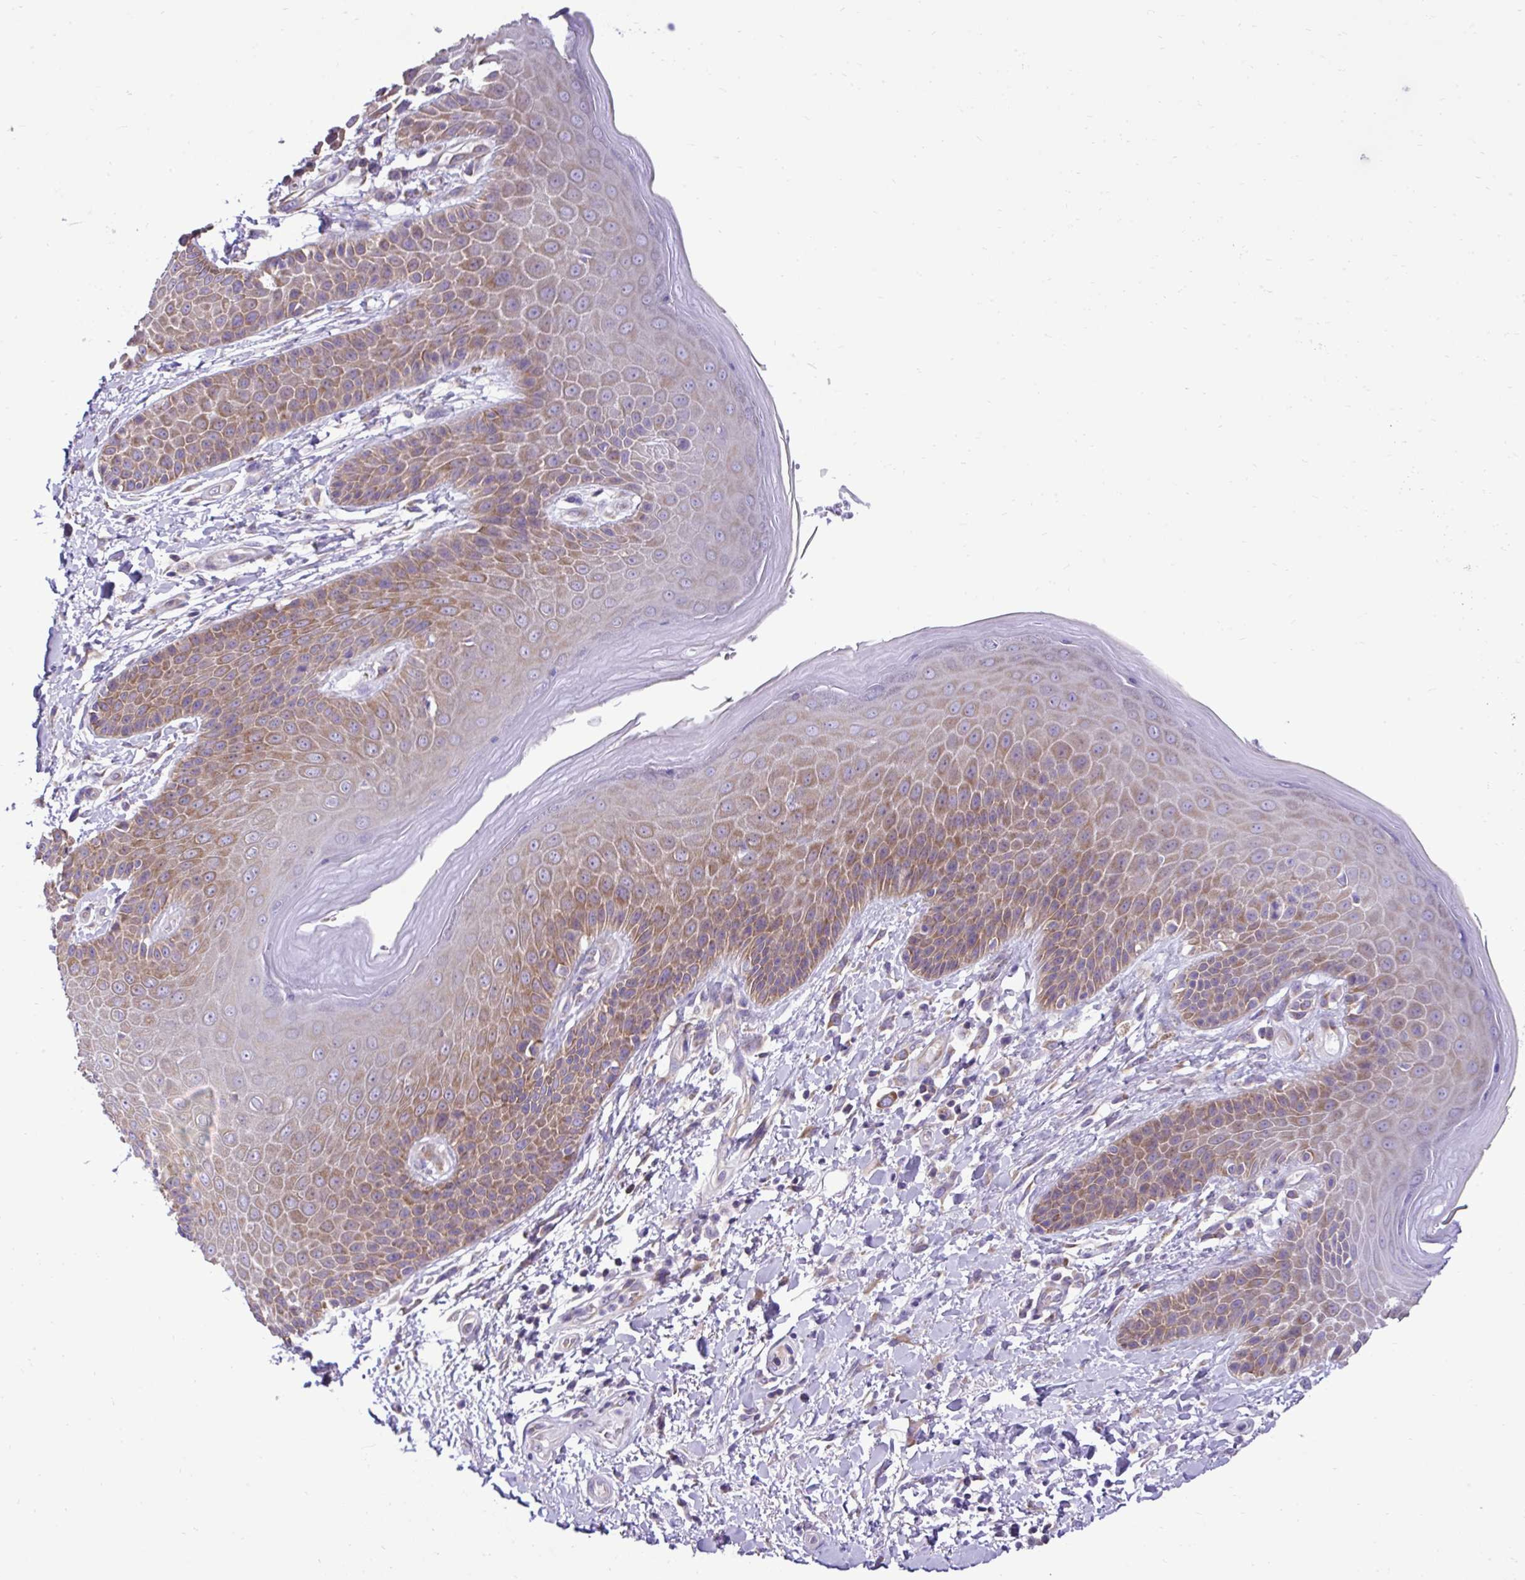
{"staining": {"intensity": "moderate", "quantity": "25%-75%", "location": "cytoplasmic/membranous"}, "tissue": "skin", "cell_type": "Epidermal cells", "image_type": "normal", "snomed": [{"axis": "morphology", "description": "Normal tissue, NOS"}, {"axis": "topography", "description": "Anal"}, {"axis": "topography", "description": "Peripheral nerve tissue"}], "caption": "Immunohistochemistry (IHC) staining of normal skin, which shows medium levels of moderate cytoplasmic/membranous staining in approximately 25%-75% of epidermal cells indicating moderate cytoplasmic/membranous protein staining. The staining was performed using DAB (3,3'-diaminobenzidine) (brown) for protein detection and nuclei were counterstained in hematoxylin (blue).", "gene": "RPL7", "patient": {"sex": "male", "age": 51}}